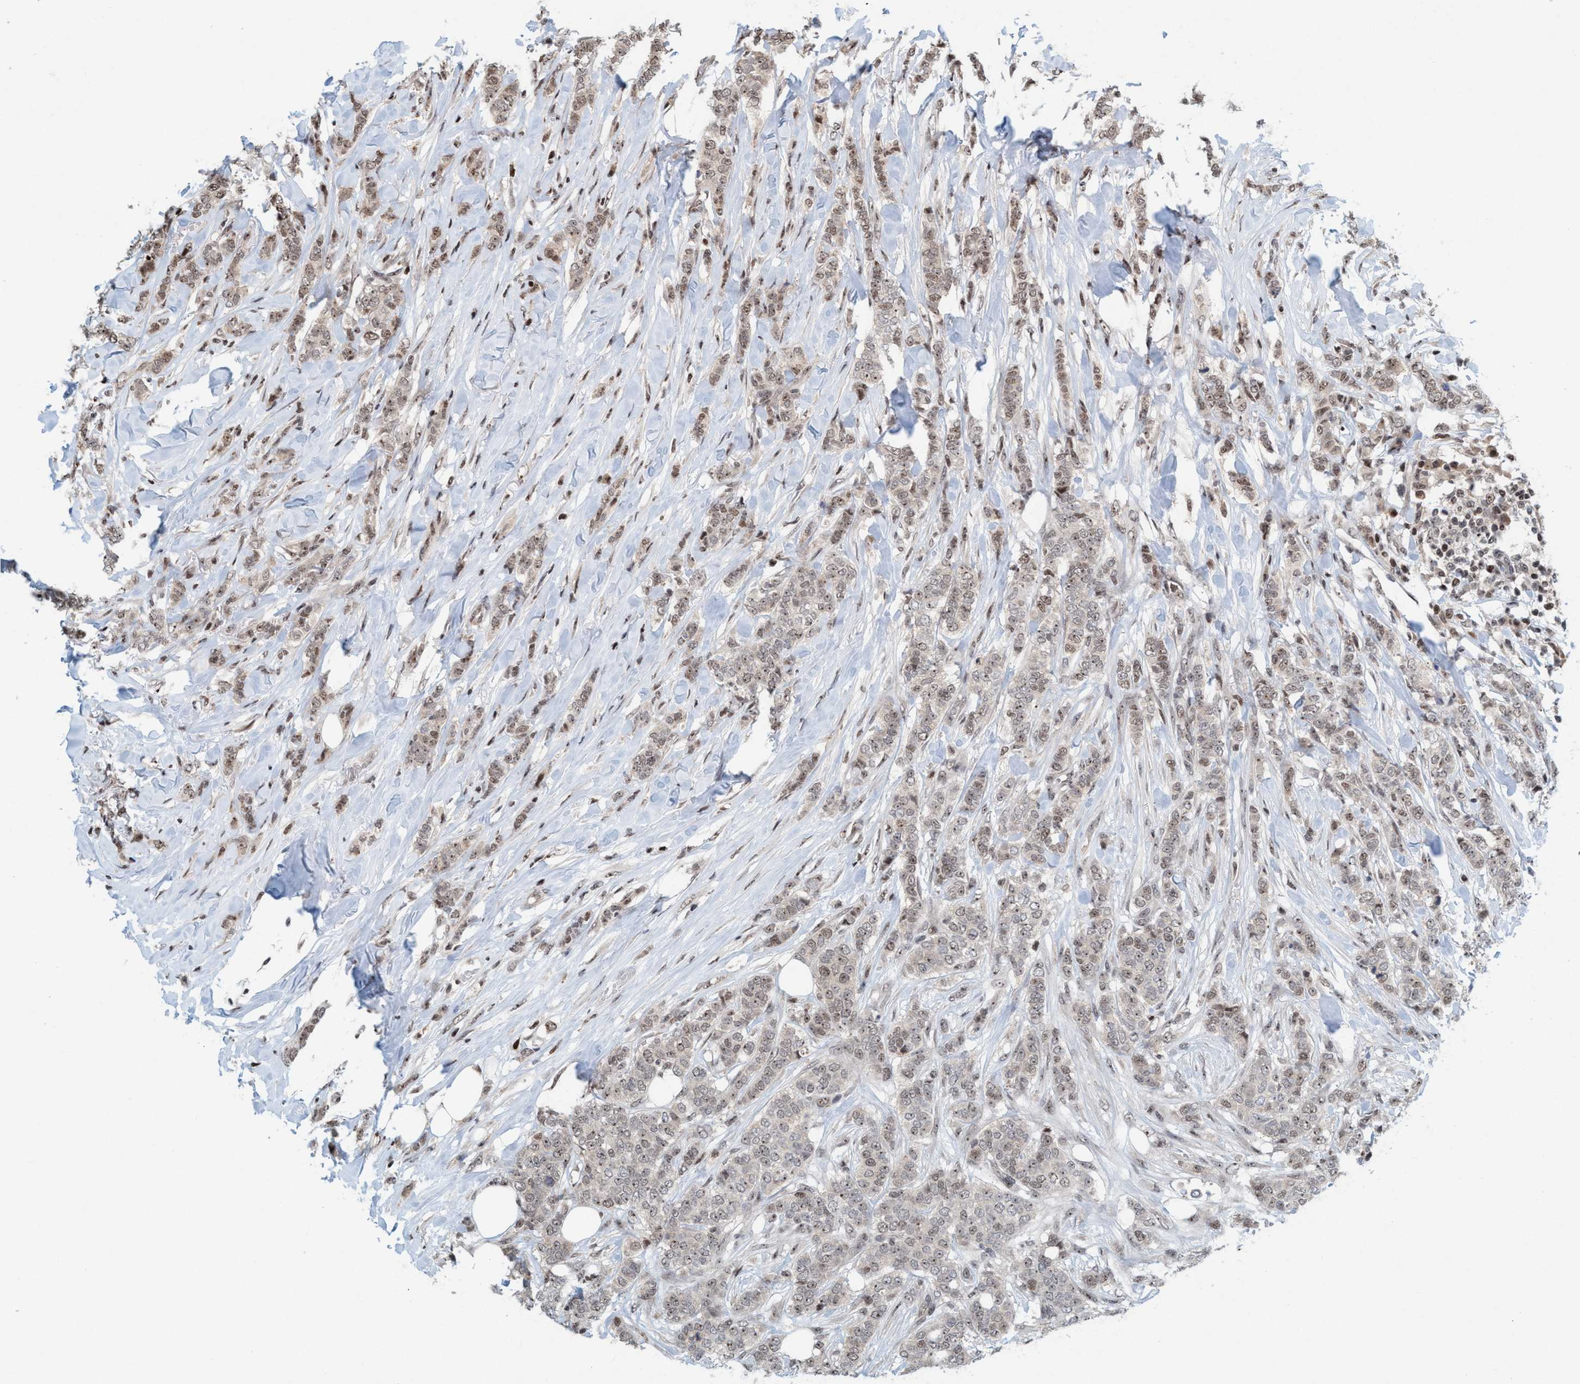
{"staining": {"intensity": "moderate", "quantity": "25%-75%", "location": "nuclear"}, "tissue": "breast cancer", "cell_type": "Tumor cells", "image_type": "cancer", "snomed": [{"axis": "morphology", "description": "Lobular carcinoma"}, {"axis": "topography", "description": "Skin"}, {"axis": "topography", "description": "Breast"}], "caption": "Moderate nuclear expression for a protein is identified in approximately 25%-75% of tumor cells of breast cancer (lobular carcinoma) using IHC.", "gene": "SMCR8", "patient": {"sex": "female", "age": 46}}